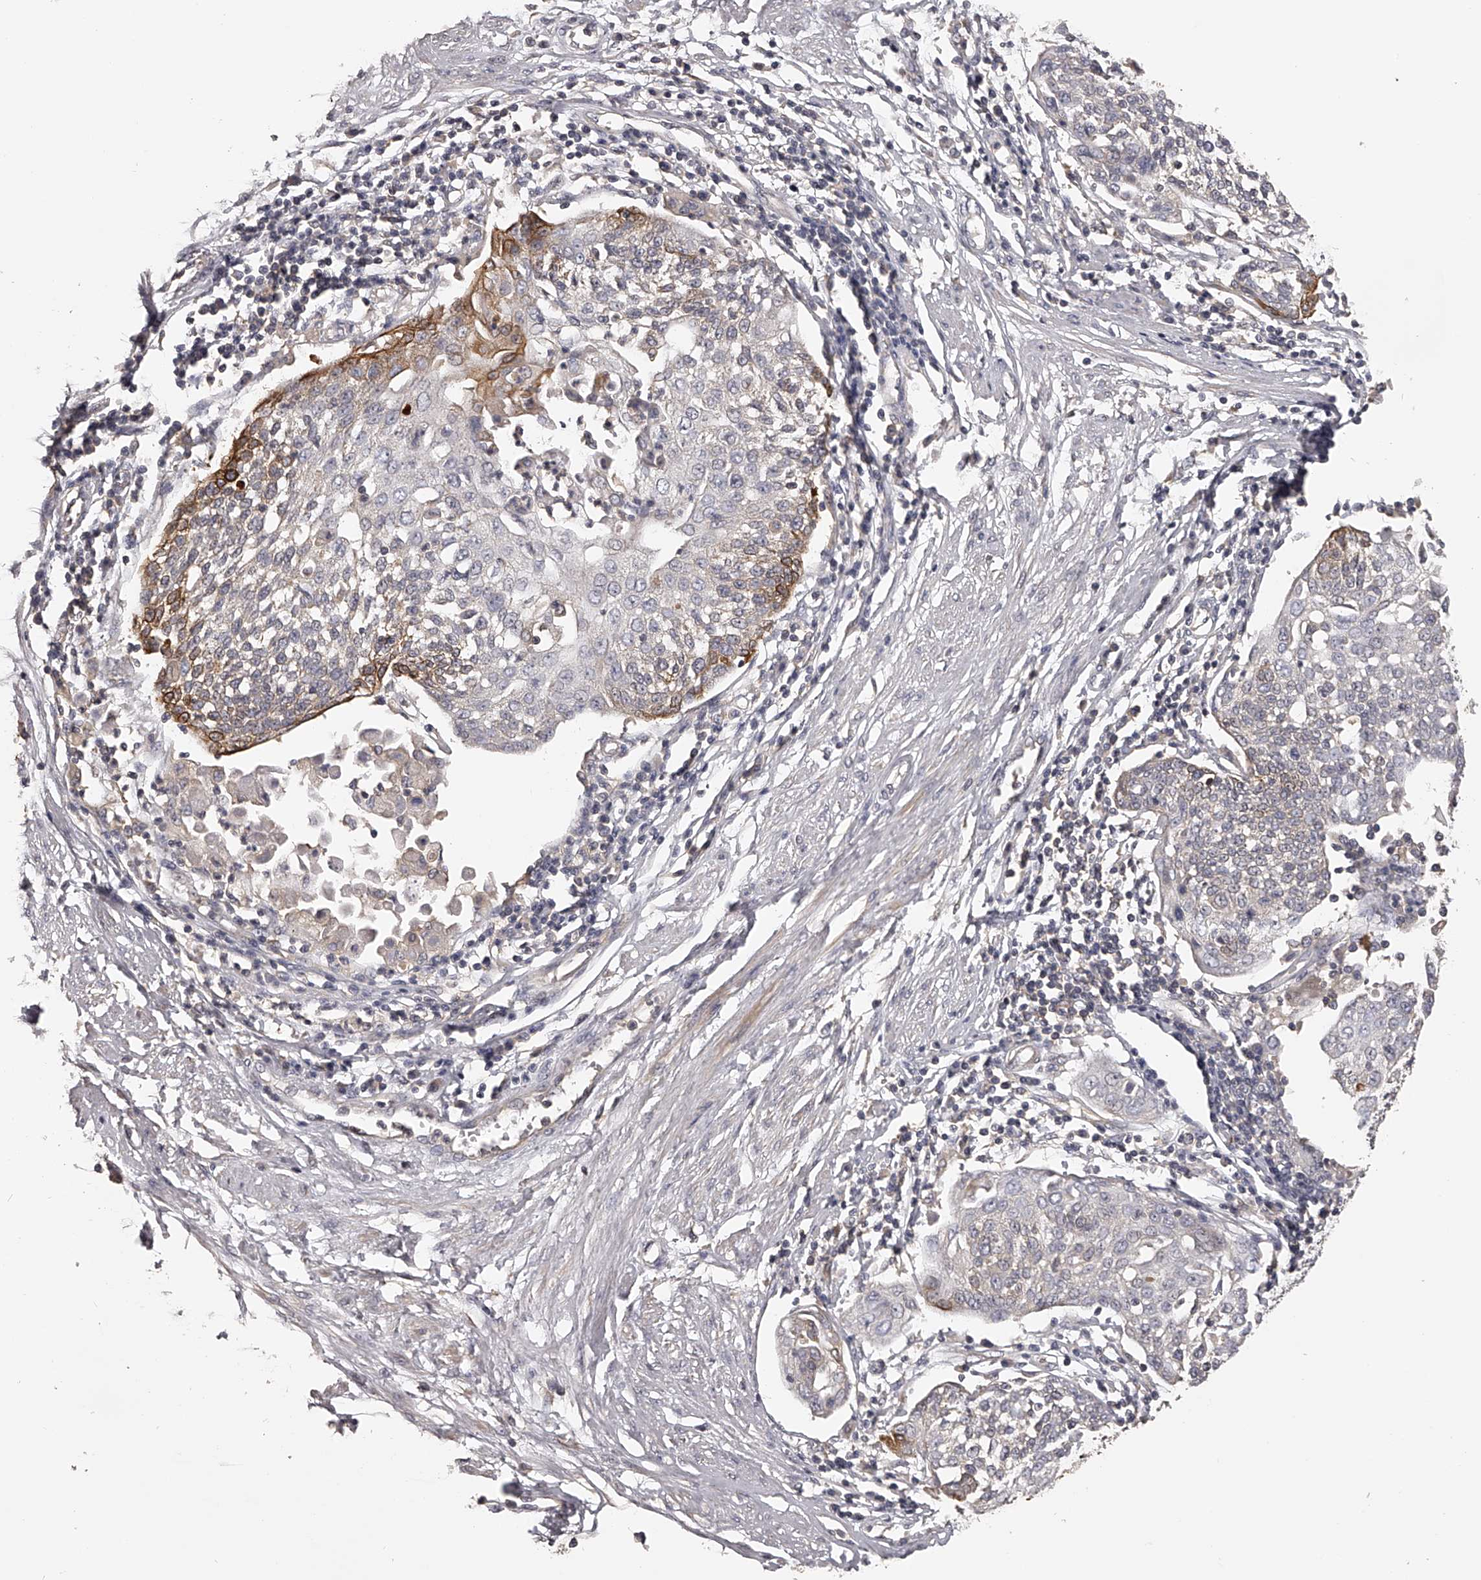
{"staining": {"intensity": "moderate", "quantity": "<25%", "location": "cytoplasmic/membranous"}, "tissue": "cervical cancer", "cell_type": "Tumor cells", "image_type": "cancer", "snomed": [{"axis": "morphology", "description": "Squamous cell carcinoma, NOS"}, {"axis": "topography", "description": "Cervix"}], "caption": "Protein analysis of cervical cancer tissue displays moderate cytoplasmic/membranous expression in approximately <25% of tumor cells.", "gene": "TNN", "patient": {"sex": "female", "age": 34}}